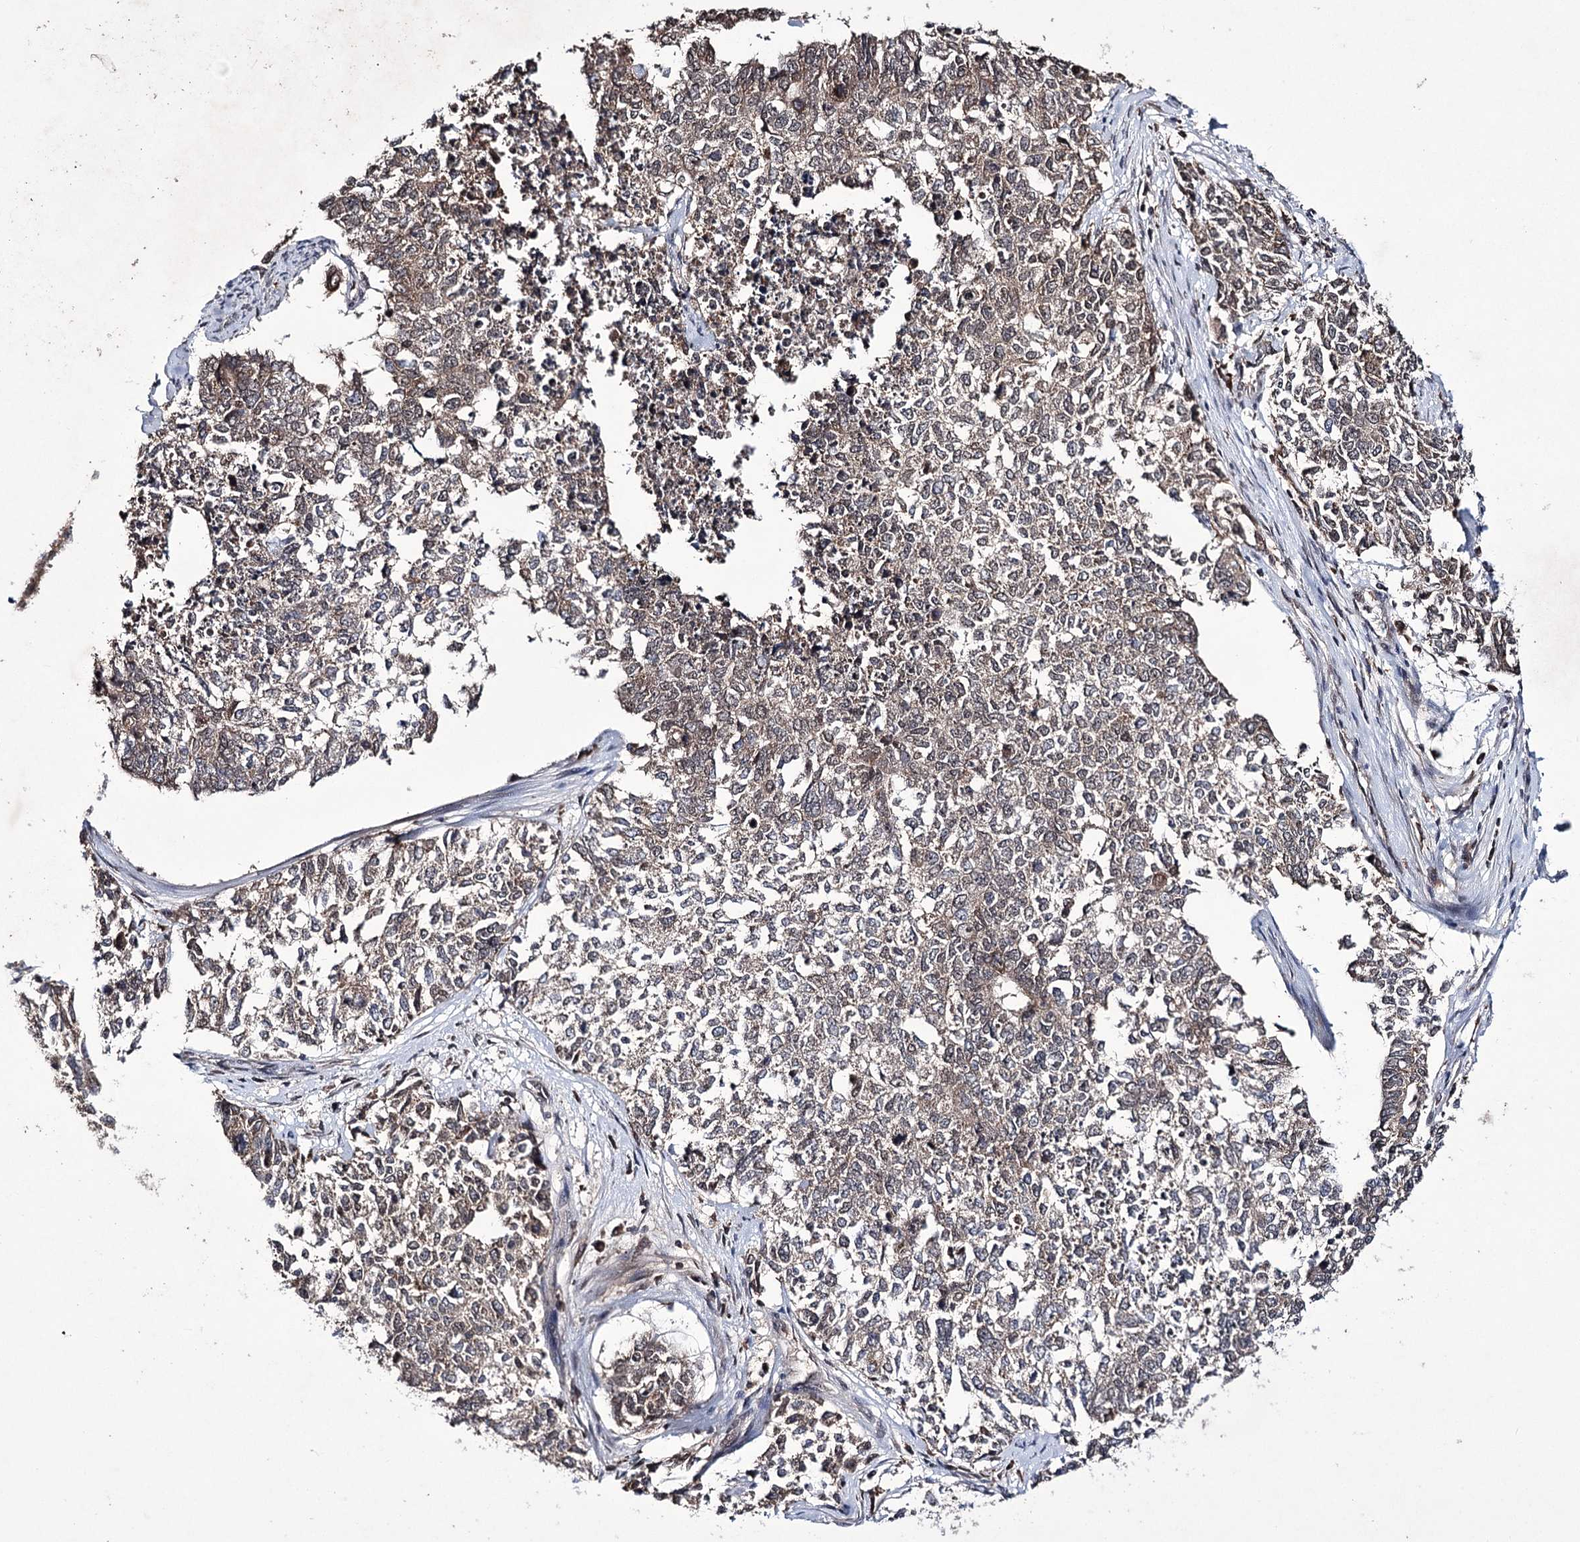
{"staining": {"intensity": "weak", "quantity": "<25%", "location": "cytoplasmic/membranous,nuclear"}, "tissue": "cervical cancer", "cell_type": "Tumor cells", "image_type": "cancer", "snomed": [{"axis": "morphology", "description": "Squamous cell carcinoma, NOS"}, {"axis": "topography", "description": "Cervix"}], "caption": "Tumor cells show no significant positivity in squamous cell carcinoma (cervical).", "gene": "VGLL4", "patient": {"sex": "female", "age": 63}}